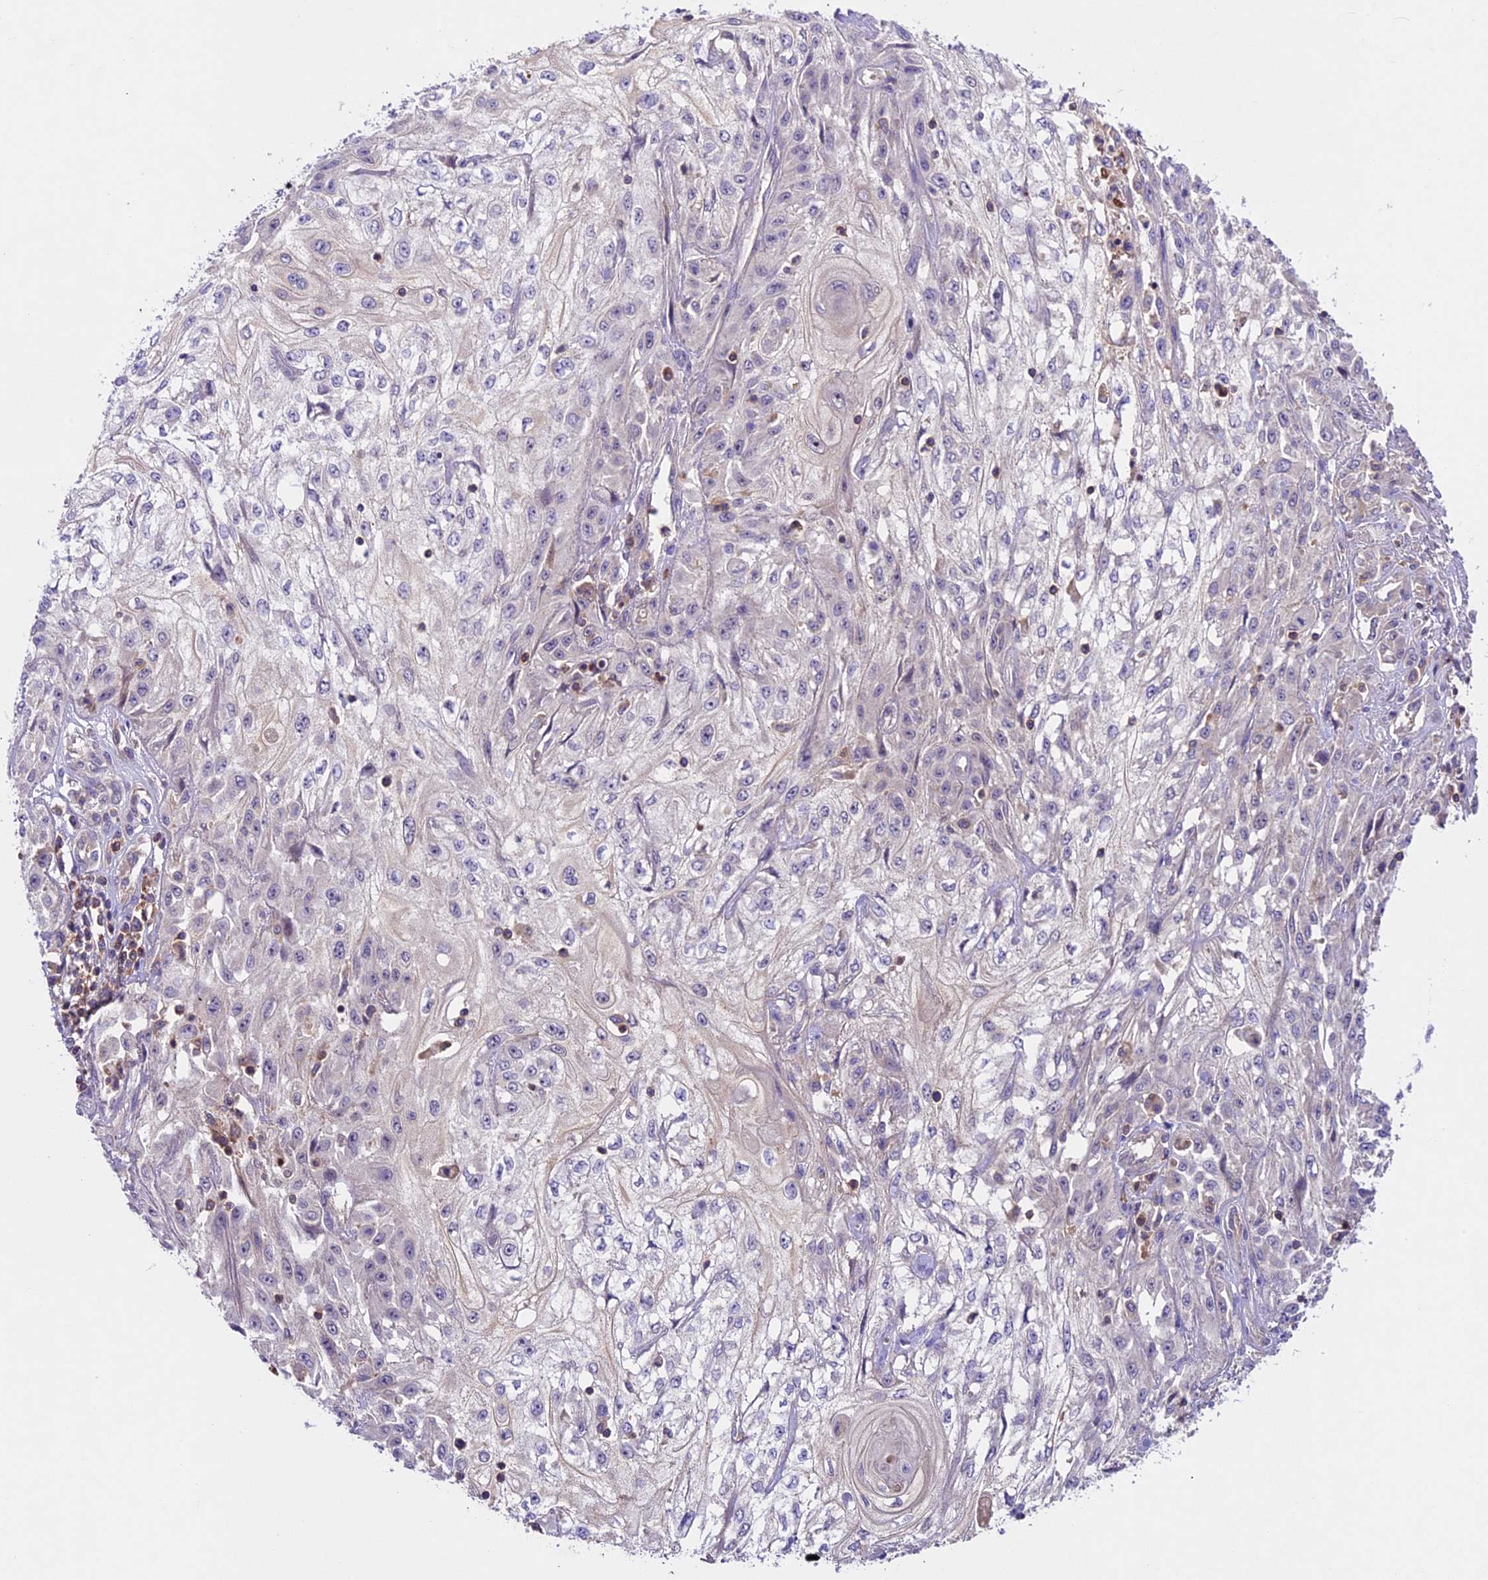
{"staining": {"intensity": "negative", "quantity": "none", "location": "none"}, "tissue": "skin cancer", "cell_type": "Tumor cells", "image_type": "cancer", "snomed": [{"axis": "morphology", "description": "Squamous cell carcinoma, NOS"}, {"axis": "morphology", "description": "Squamous cell carcinoma, metastatic, NOS"}, {"axis": "topography", "description": "Skin"}, {"axis": "topography", "description": "Lymph node"}], "caption": "Immunohistochemistry (IHC) histopathology image of neoplastic tissue: skin cancer (squamous cell carcinoma) stained with DAB exhibits no significant protein staining in tumor cells.", "gene": "TBC1D1", "patient": {"sex": "male", "age": 75}}